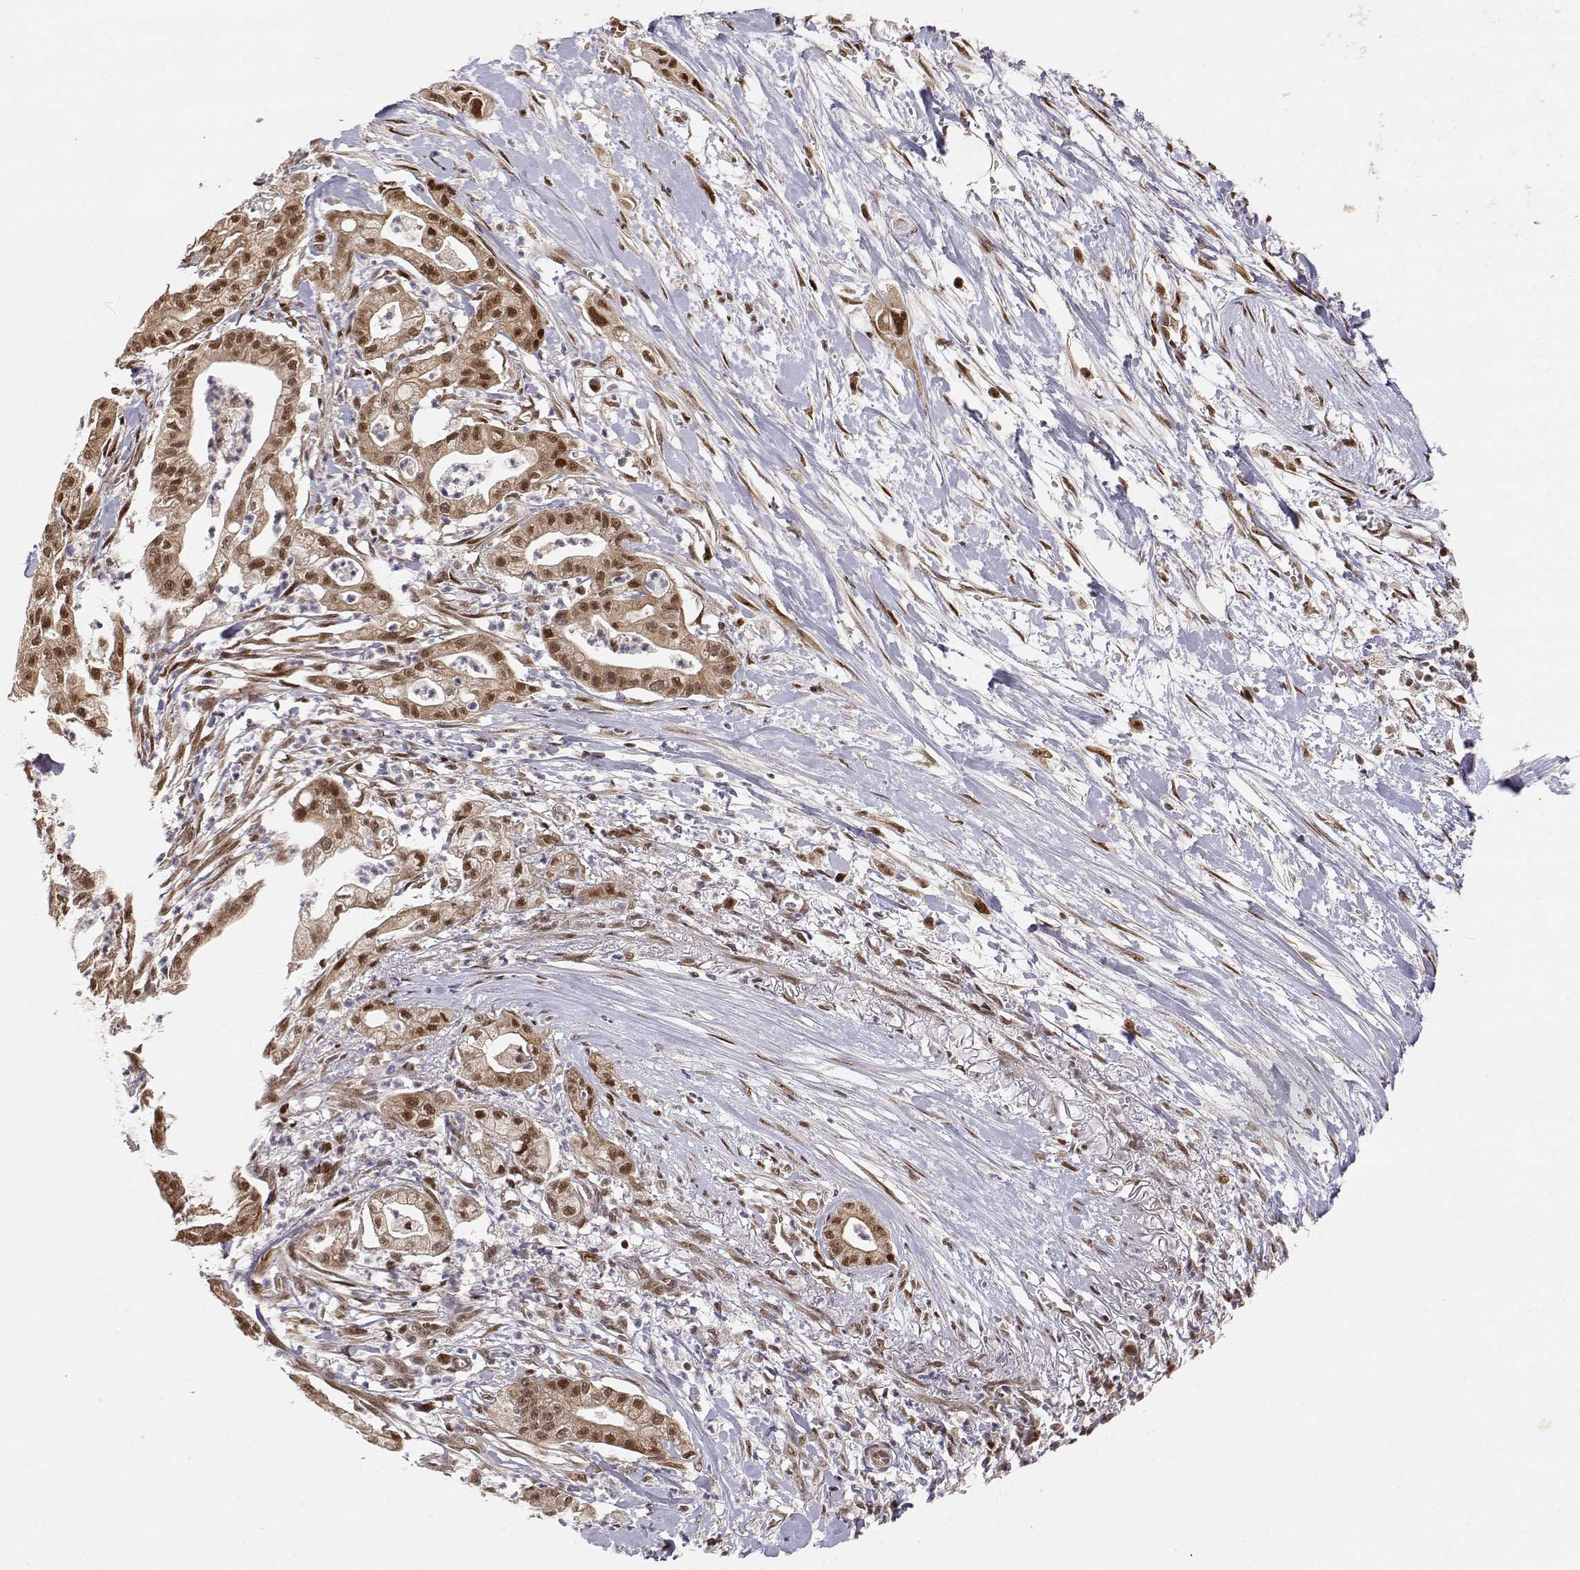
{"staining": {"intensity": "strong", "quantity": ">75%", "location": "cytoplasmic/membranous,nuclear"}, "tissue": "pancreatic cancer", "cell_type": "Tumor cells", "image_type": "cancer", "snomed": [{"axis": "morphology", "description": "Normal tissue, NOS"}, {"axis": "morphology", "description": "Adenocarcinoma, NOS"}, {"axis": "topography", "description": "Lymph node"}, {"axis": "topography", "description": "Pancreas"}], "caption": "Tumor cells demonstrate strong cytoplasmic/membranous and nuclear positivity in about >75% of cells in pancreatic cancer. (DAB (3,3'-diaminobenzidine) = brown stain, brightfield microscopy at high magnification).", "gene": "BRCA1", "patient": {"sex": "female", "age": 58}}